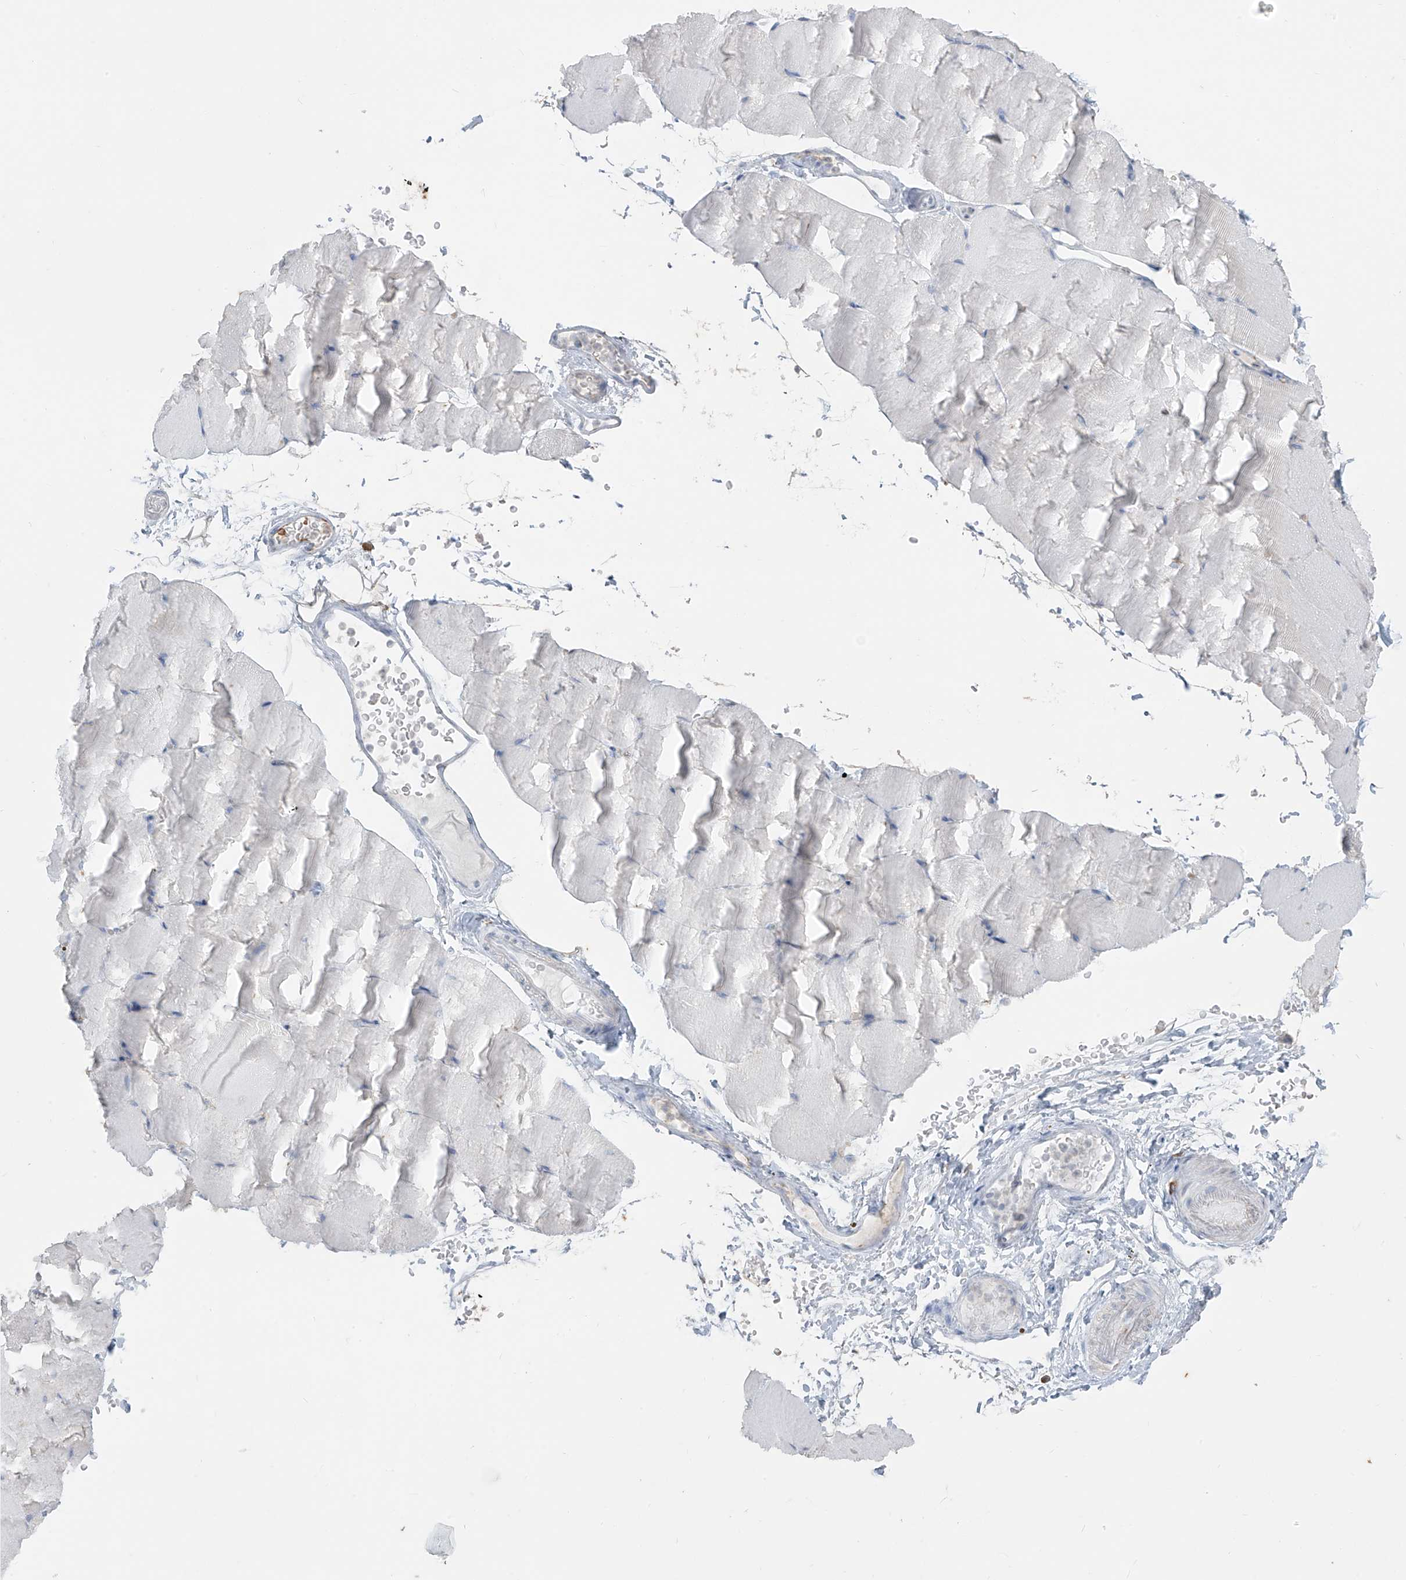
{"staining": {"intensity": "negative", "quantity": "none", "location": "none"}, "tissue": "skeletal muscle", "cell_type": "Myocytes", "image_type": "normal", "snomed": [{"axis": "morphology", "description": "Normal tissue, NOS"}, {"axis": "topography", "description": "Skeletal muscle"}, {"axis": "topography", "description": "Parathyroid gland"}], "caption": "Immunohistochemistry (IHC) photomicrograph of unremarkable skeletal muscle: human skeletal muscle stained with DAB shows no significant protein staining in myocytes. (Brightfield microscopy of DAB (3,3'-diaminobenzidine) immunohistochemistry at high magnification).", "gene": "CX3CR1", "patient": {"sex": "female", "age": 37}}